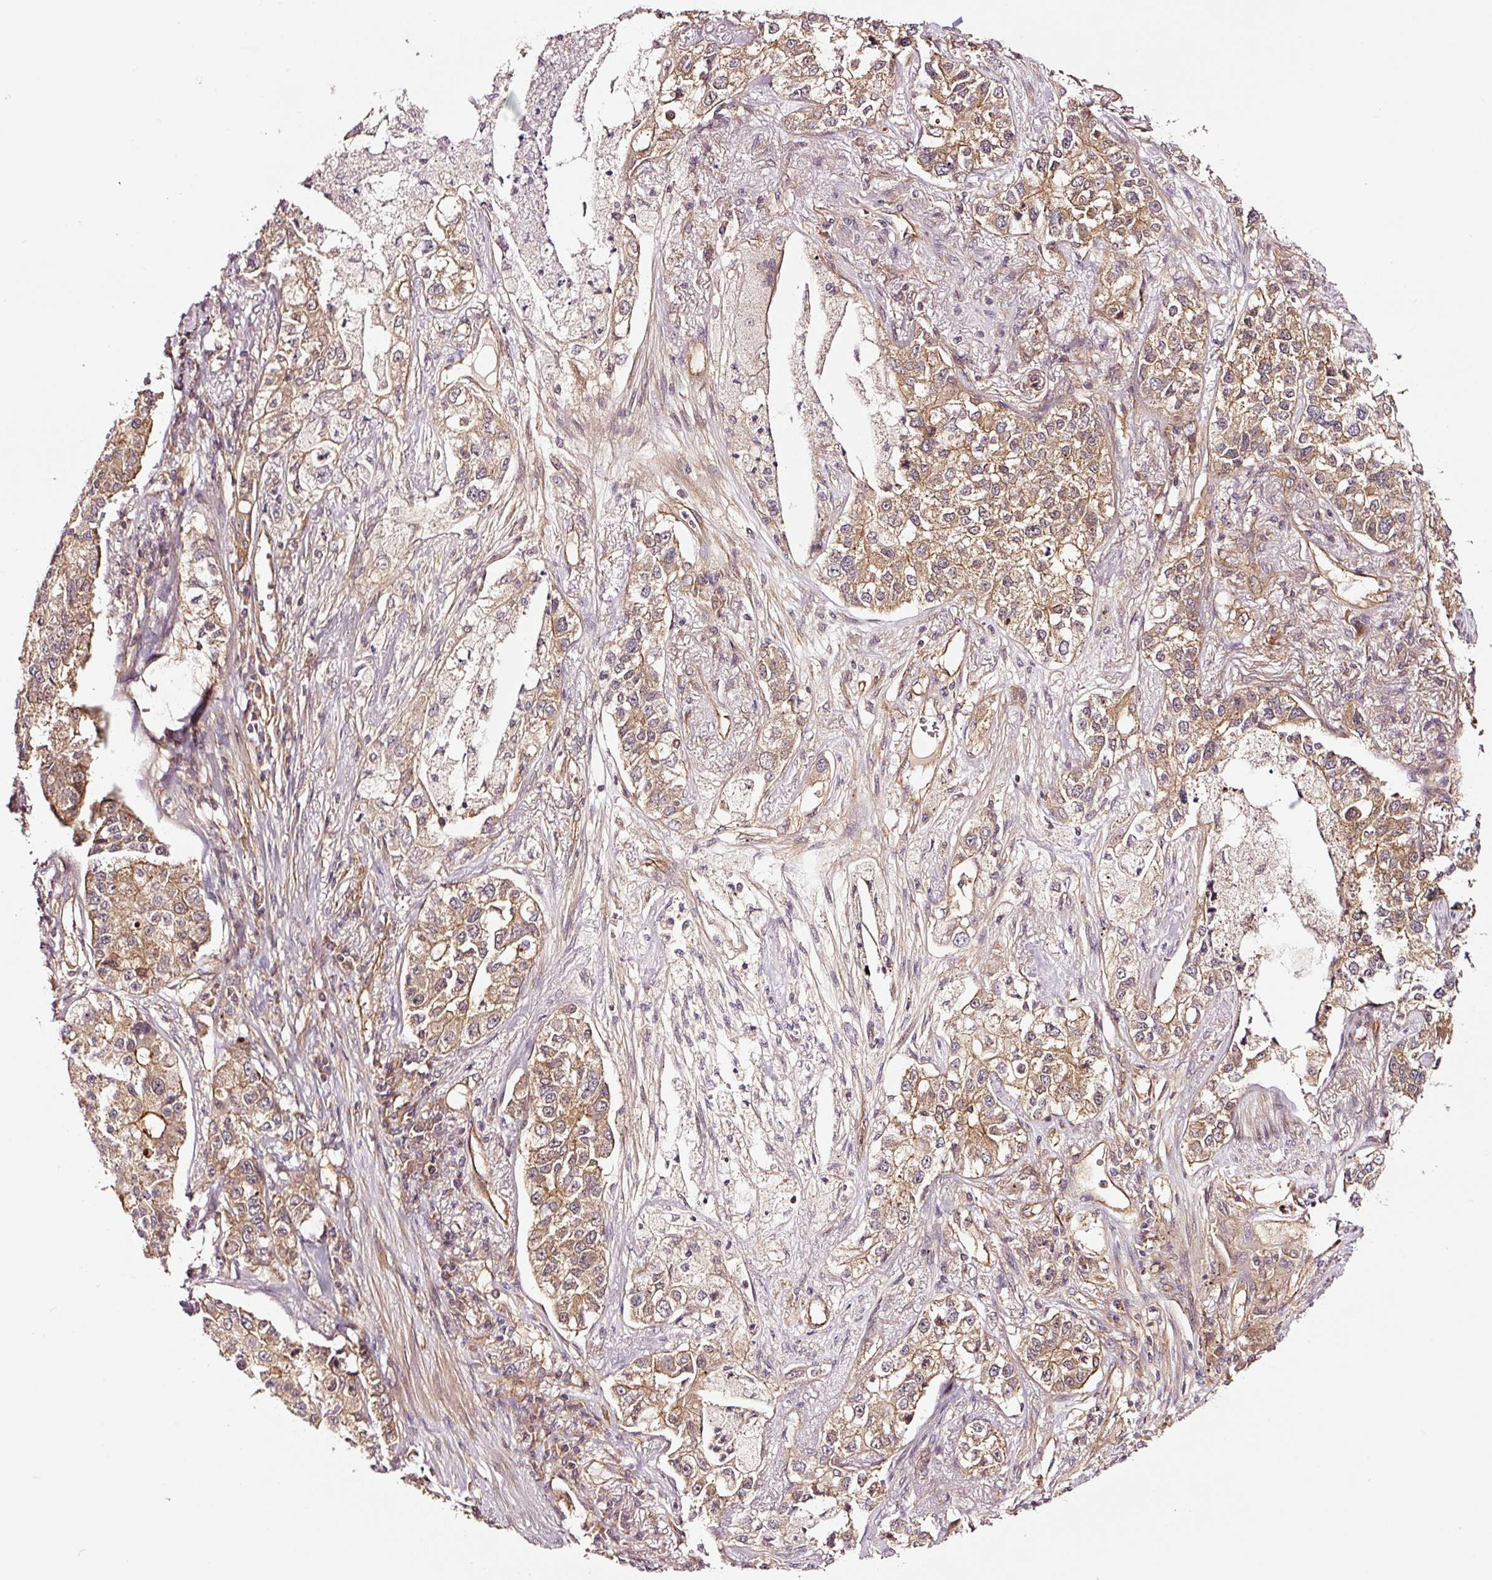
{"staining": {"intensity": "moderate", "quantity": ">75%", "location": "cytoplasmic/membranous"}, "tissue": "lung cancer", "cell_type": "Tumor cells", "image_type": "cancer", "snomed": [{"axis": "morphology", "description": "Adenocarcinoma, NOS"}, {"axis": "topography", "description": "Lung"}], "caption": "Human adenocarcinoma (lung) stained with a protein marker reveals moderate staining in tumor cells.", "gene": "METAP1", "patient": {"sex": "male", "age": 49}}